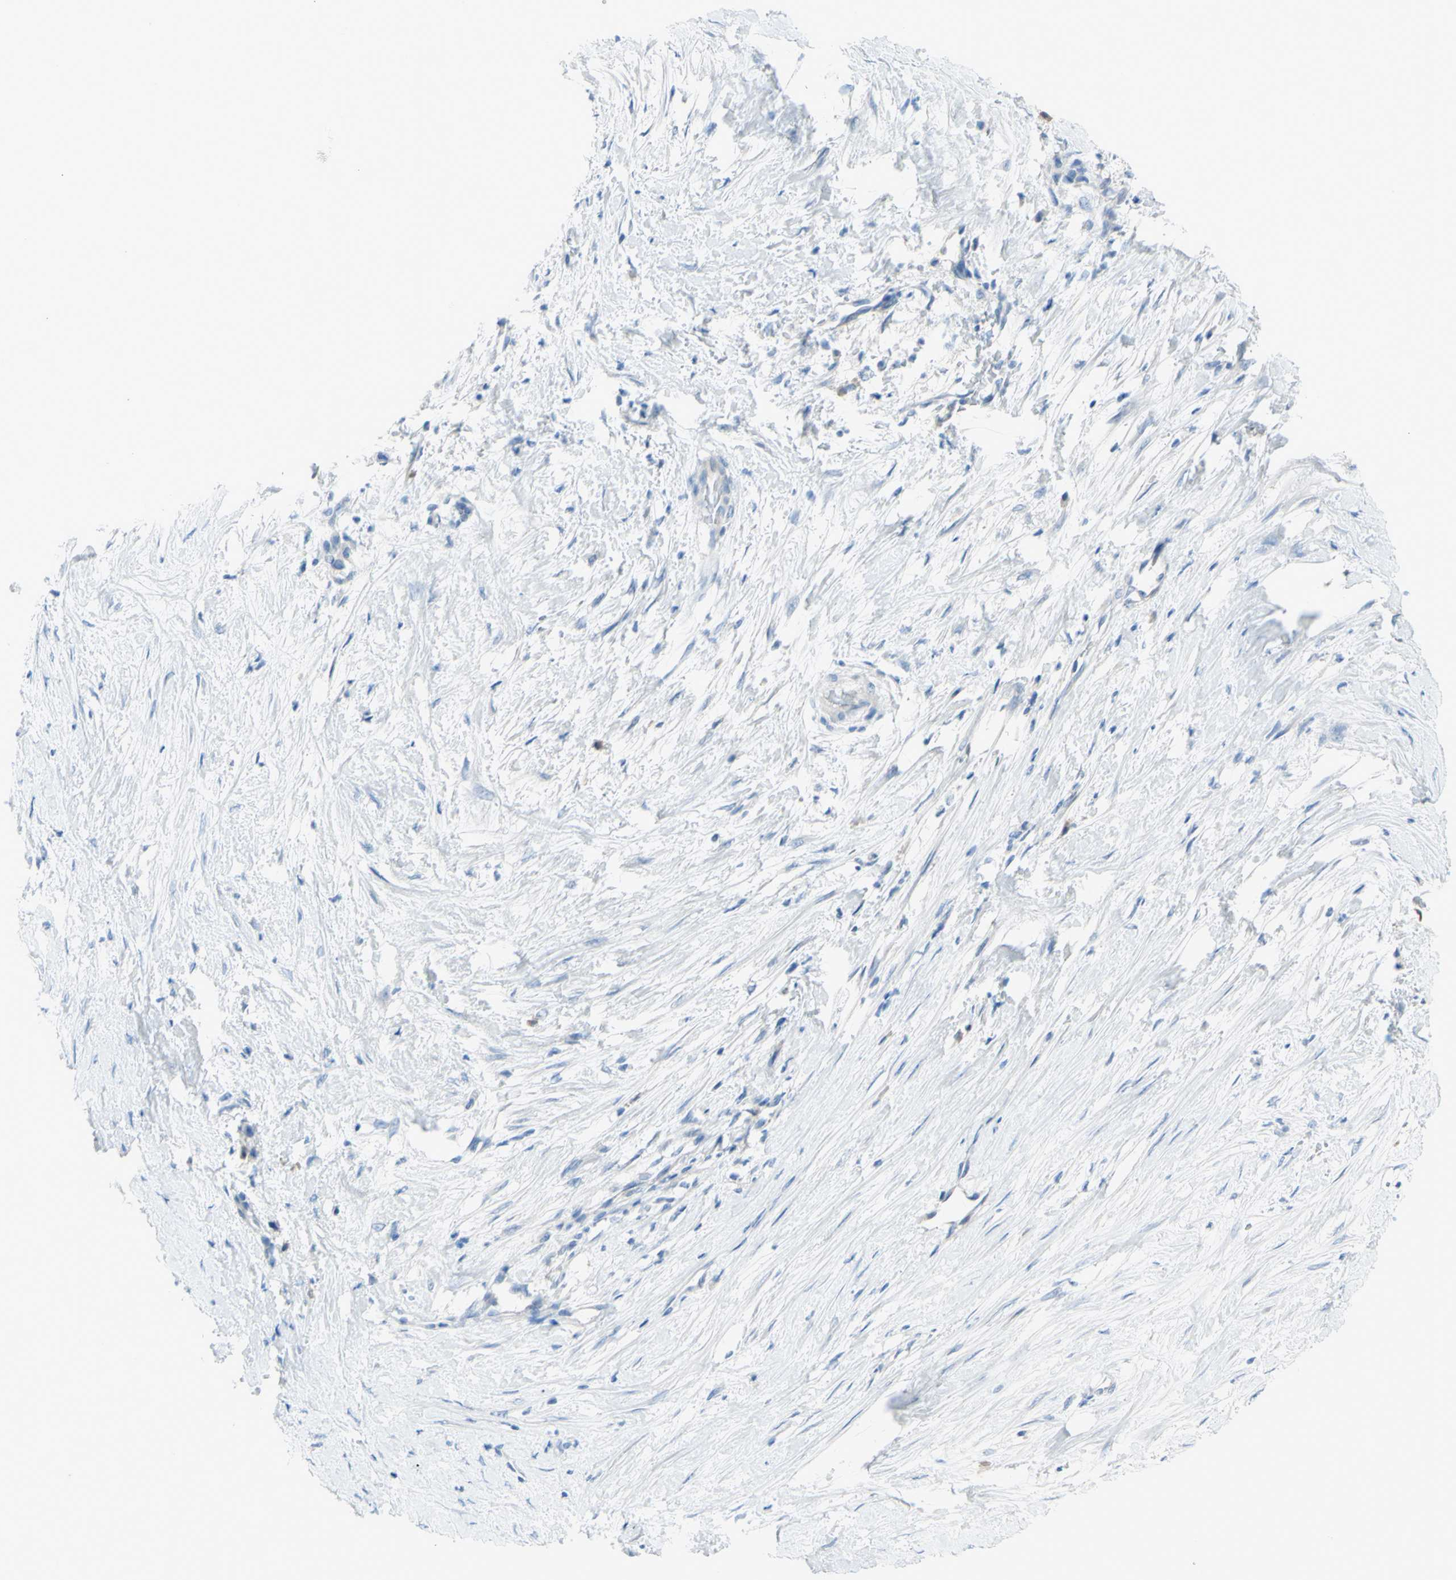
{"staining": {"intensity": "negative", "quantity": "none", "location": "none"}, "tissue": "liver cancer", "cell_type": "Tumor cells", "image_type": "cancer", "snomed": [{"axis": "morphology", "description": "Cholangiocarcinoma"}, {"axis": "topography", "description": "Liver"}], "caption": "High magnification brightfield microscopy of liver cancer (cholangiocarcinoma) stained with DAB (3,3'-diaminobenzidine) (brown) and counterstained with hematoxylin (blue): tumor cells show no significant positivity.", "gene": "TFPI2", "patient": {"sex": "female", "age": 73}}